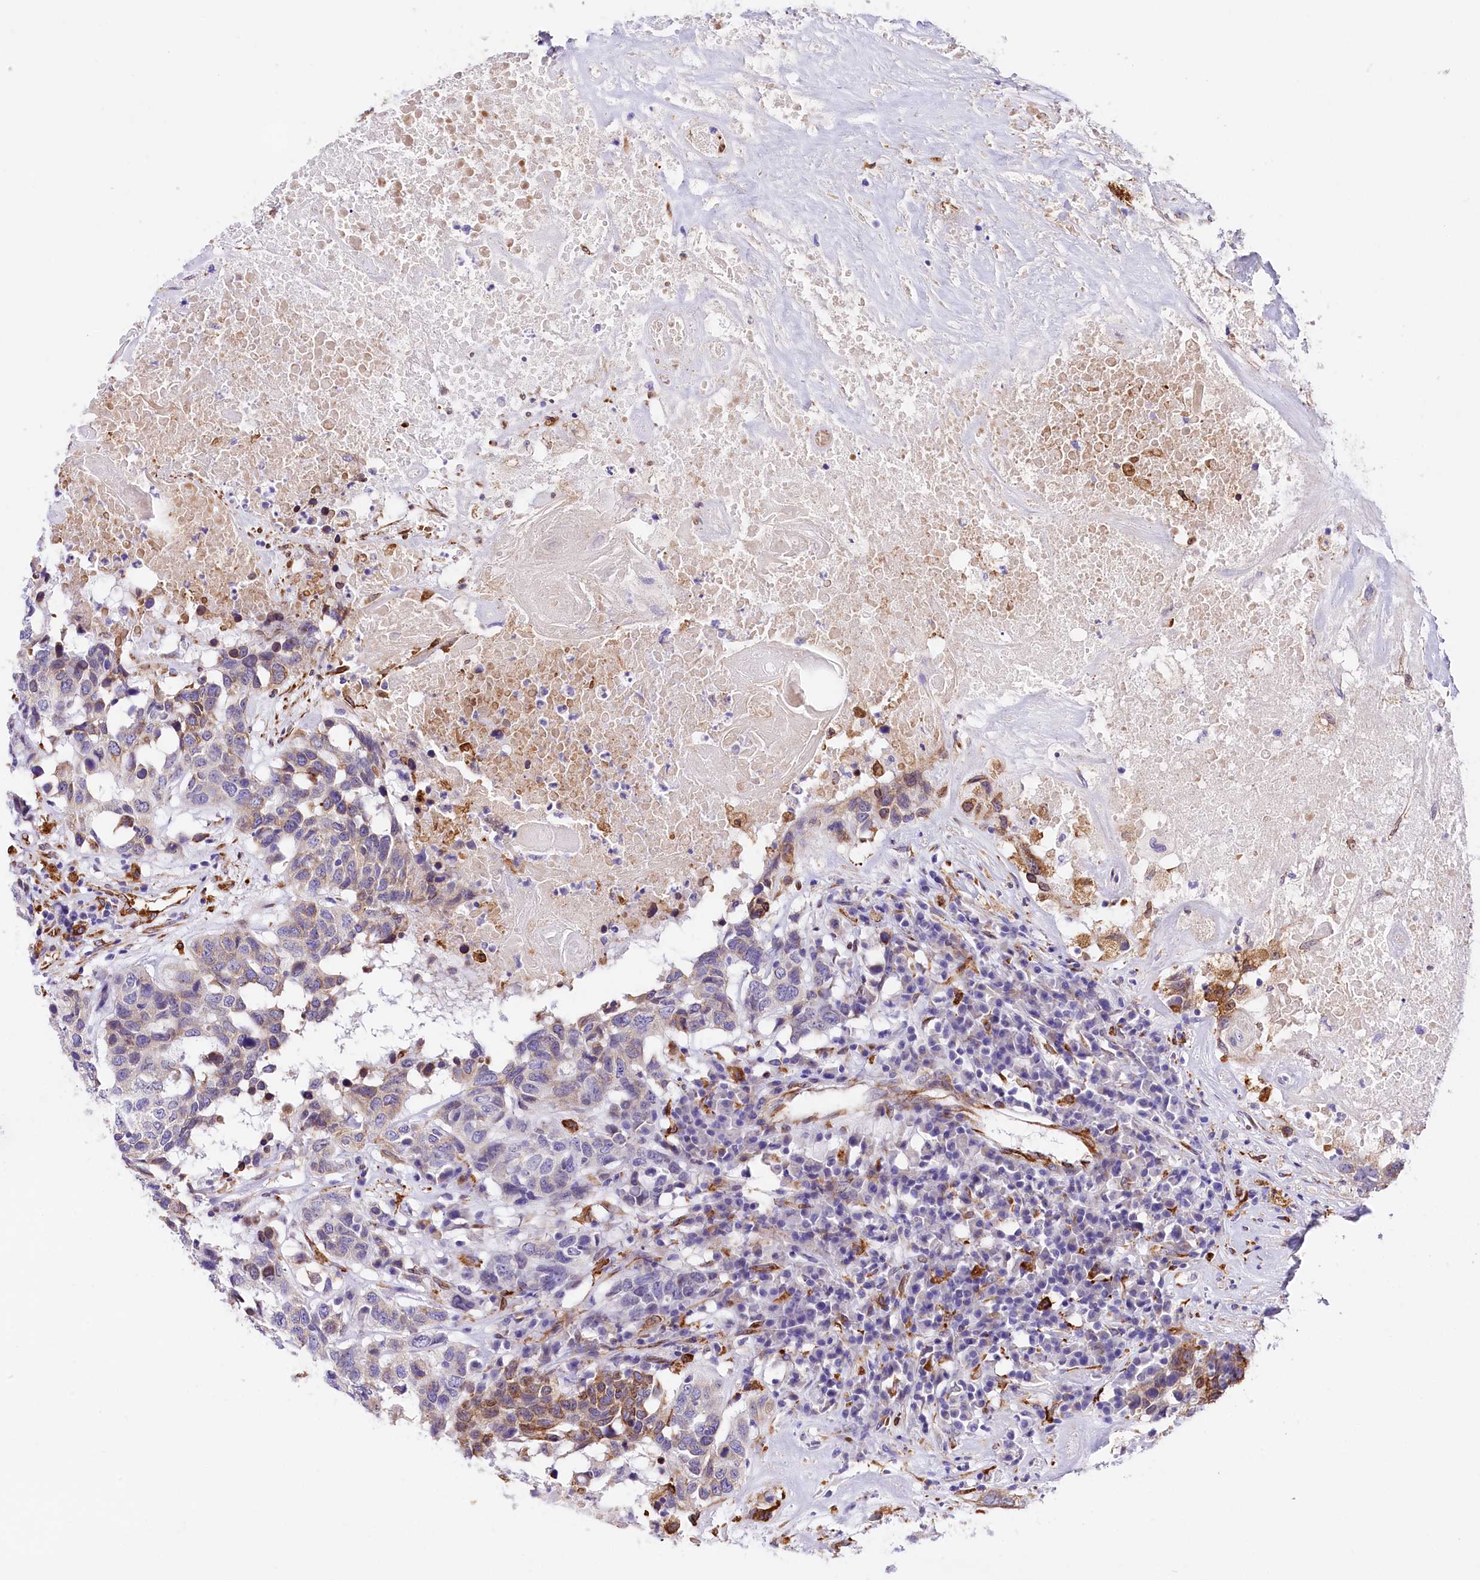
{"staining": {"intensity": "moderate", "quantity": "<25%", "location": "cytoplasmic/membranous"}, "tissue": "head and neck cancer", "cell_type": "Tumor cells", "image_type": "cancer", "snomed": [{"axis": "morphology", "description": "Squamous cell carcinoma, NOS"}, {"axis": "topography", "description": "Head-Neck"}], "caption": "Protein staining of head and neck cancer (squamous cell carcinoma) tissue displays moderate cytoplasmic/membranous expression in about <25% of tumor cells.", "gene": "ITGA1", "patient": {"sex": "male", "age": 66}}